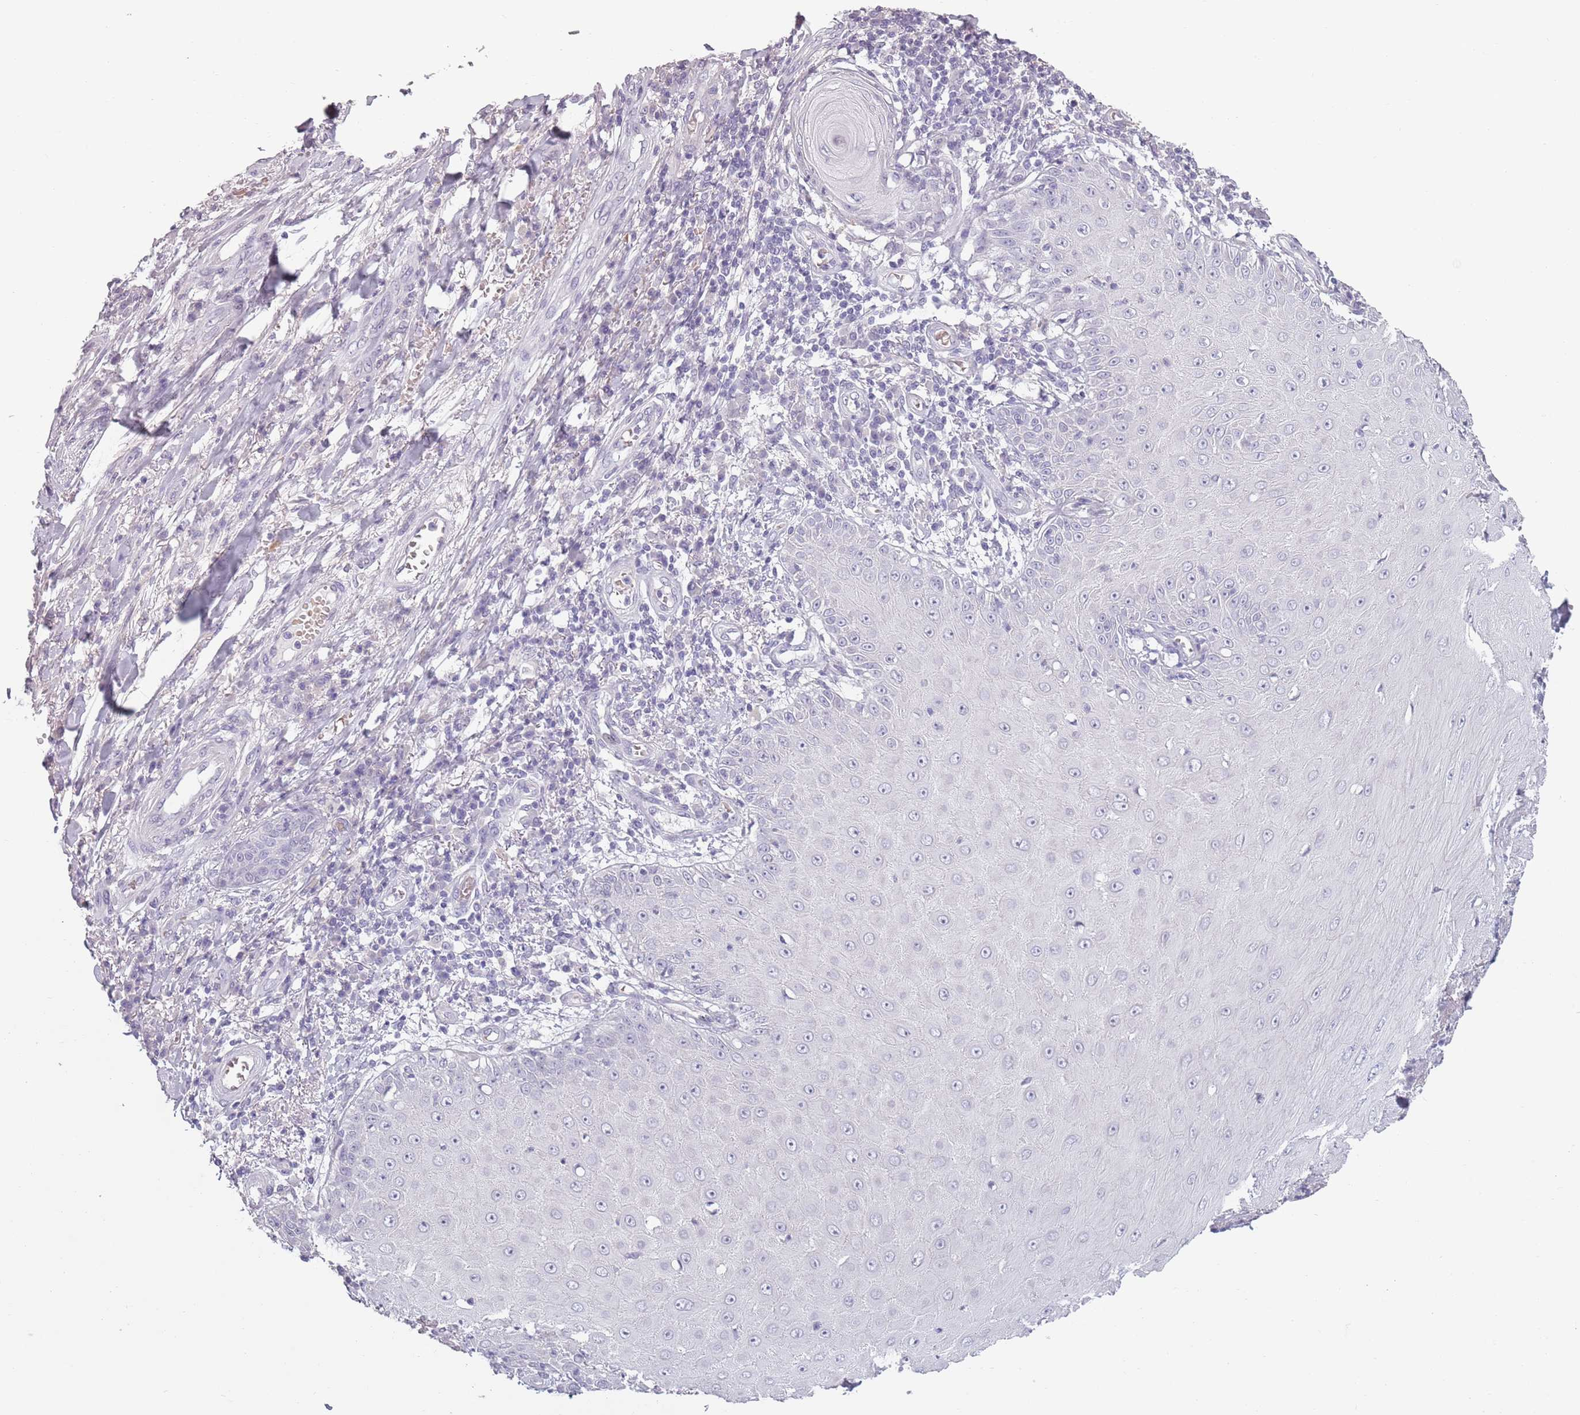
{"staining": {"intensity": "negative", "quantity": "none", "location": "none"}, "tissue": "skin cancer", "cell_type": "Tumor cells", "image_type": "cancer", "snomed": [{"axis": "morphology", "description": "Squamous cell carcinoma, NOS"}, {"axis": "topography", "description": "Skin"}], "caption": "Photomicrograph shows no protein expression in tumor cells of skin cancer tissue.", "gene": "PIEZO1", "patient": {"sex": "male", "age": 70}}